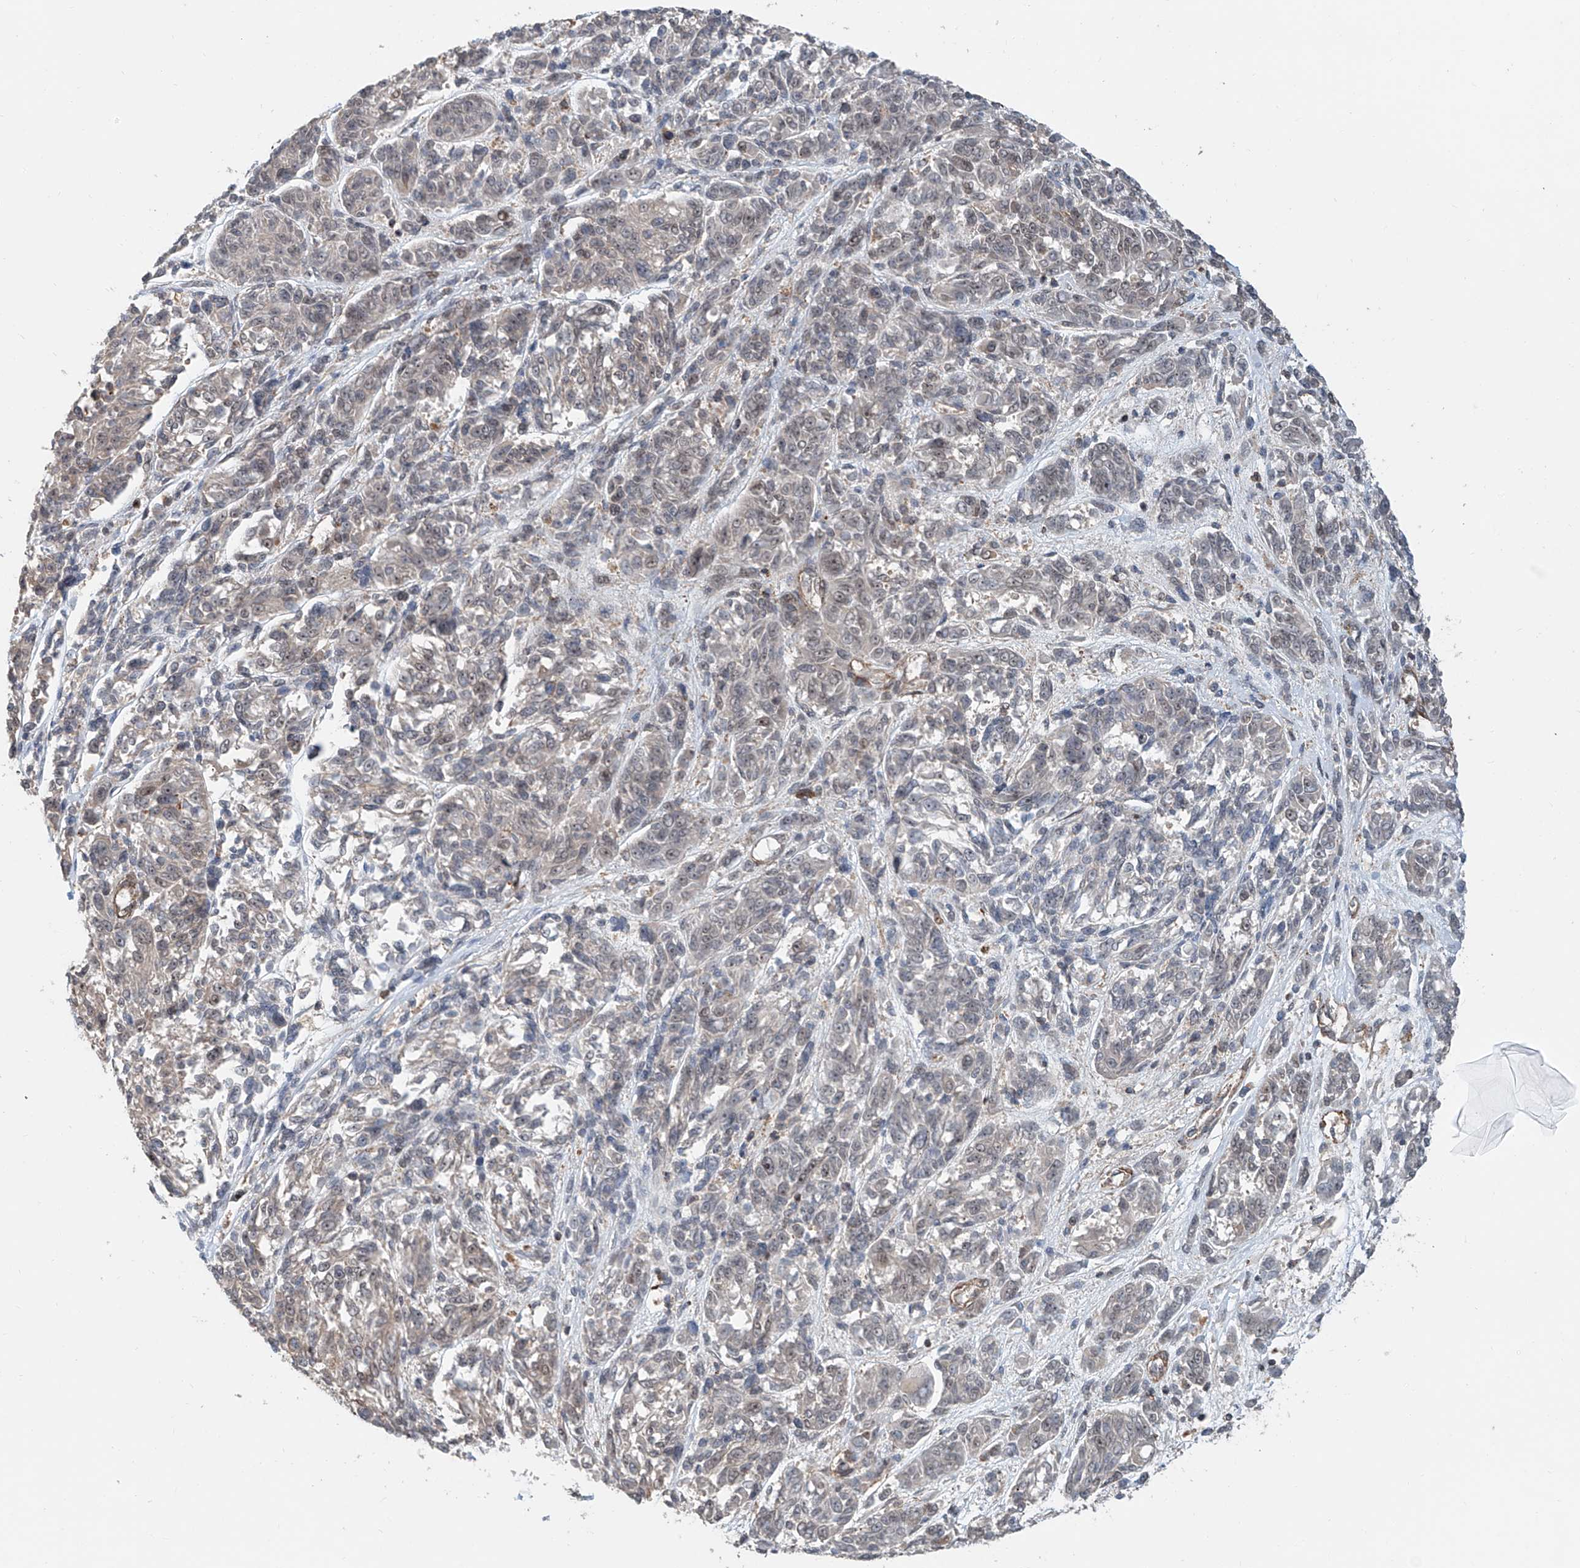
{"staining": {"intensity": "weak", "quantity": "25%-75%", "location": "nuclear"}, "tissue": "melanoma", "cell_type": "Tumor cells", "image_type": "cancer", "snomed": [{"axis": "morphology", "description": "Malignant melanoma, NOS"}, {"axis": "topography", "description": "Skin"}], "caption": "Immunohistochemistry image of neoplastic tissue: human malignant melanoma stained using immunohistochemistry (IHC) displays low levels of weak protein expression localized specifically in the nuclear of tumor cells, appearing as a nuclear brown color.", "gene": "SDE2", "patient": {"sex": "male", "age": 53}}